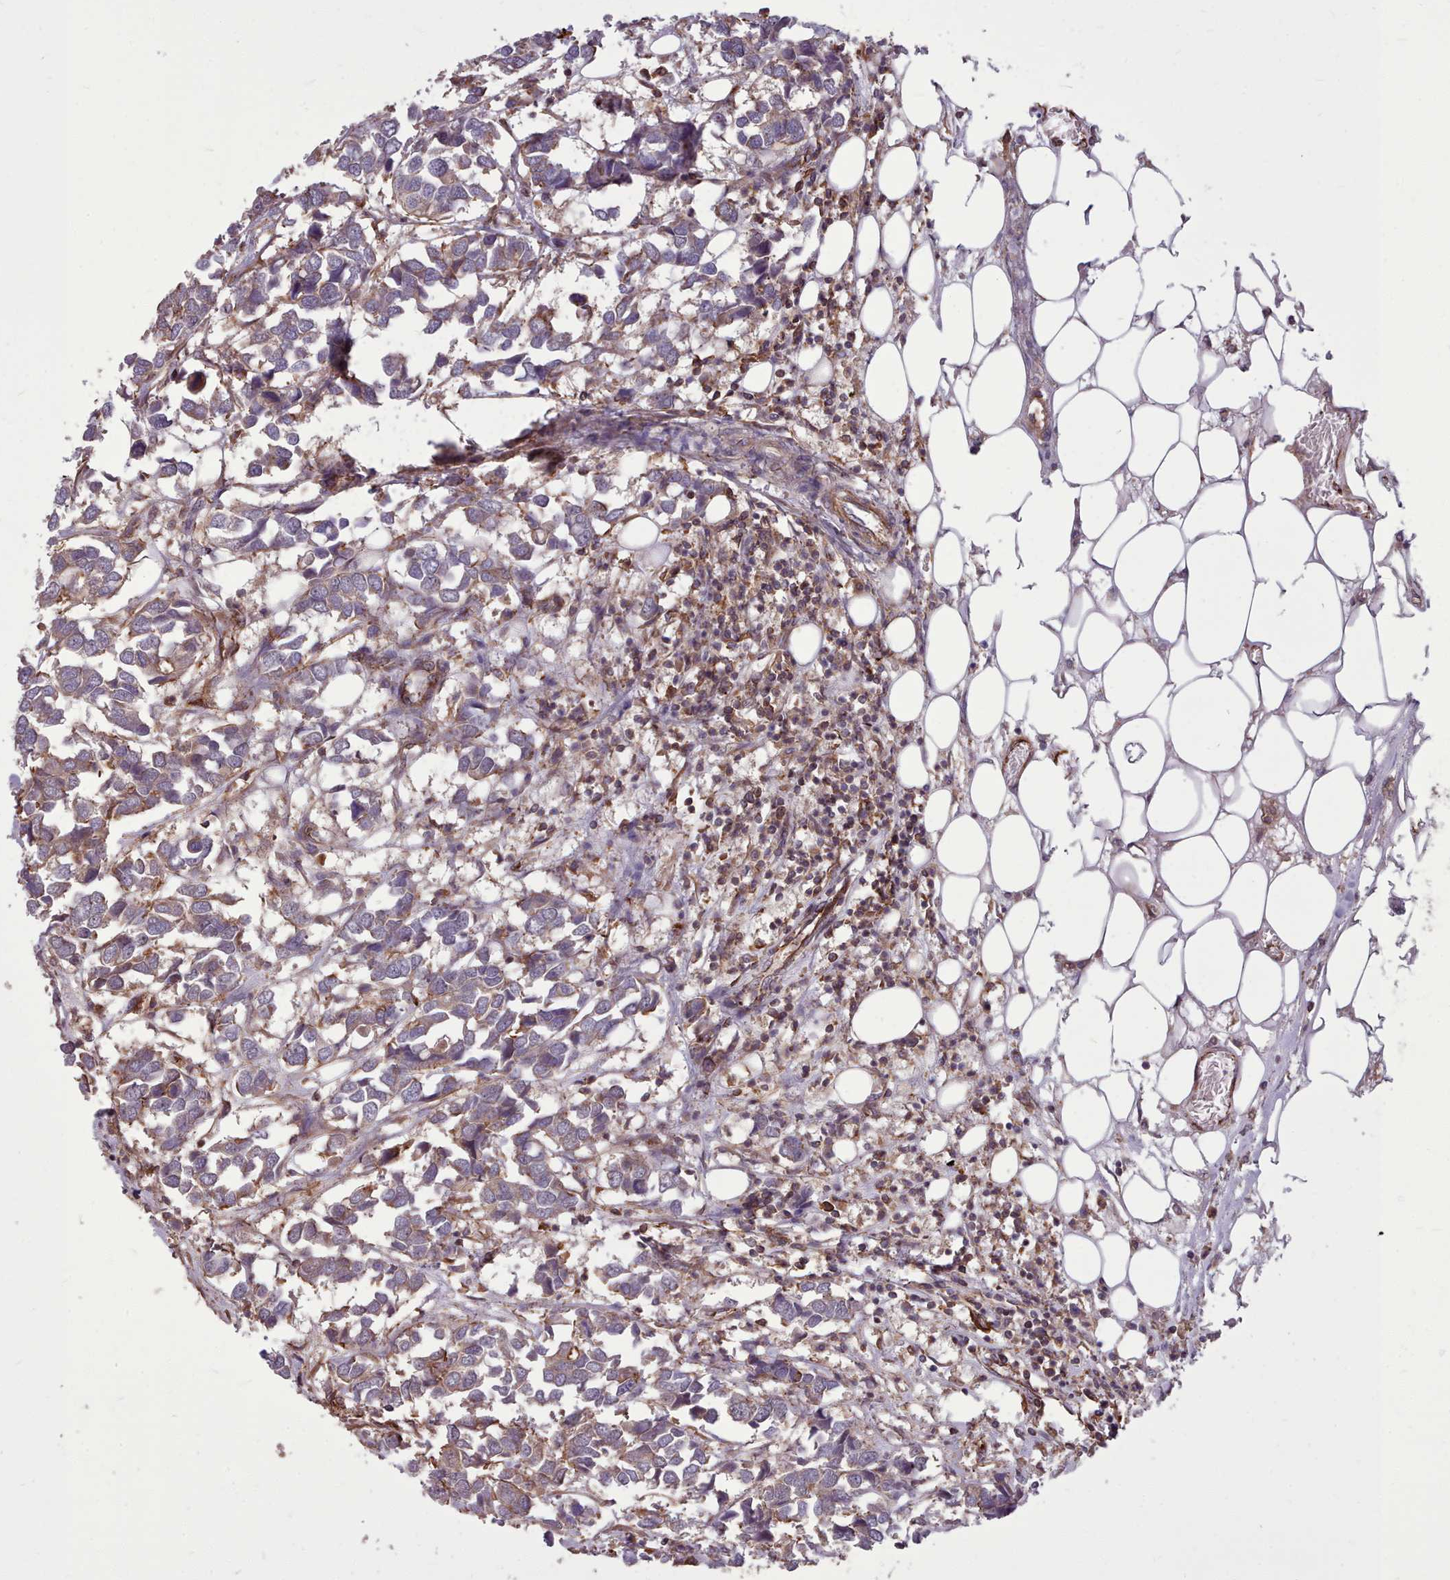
{"staining": {"intensity": "weak", "quantity": "25%-75%", "location": "cytoplasmic/membranous"}, "tissue": "breast cancer", "cell_type": "Tumor cells", "image_type": "cancer", "snomed": [{"axis": "morphology", "description": "Duct carcinoma"}, {"axis": "topography", "description": "Breast"}], "caption": "Breast cancer (intraductal carcinoma) was stained to show a protein in brown. There is low levels of weak cytoplasmic/membranous positivity in approximately 25%-75% of tumor cells. (Stains: DAB (3,3'-diaminobenzidine) in brown, nuclei in blue, Microscopy: brightfield microscopy at high magnification).", "gene": "STUB1", "patient": {"sex": "female", "age": 83}}